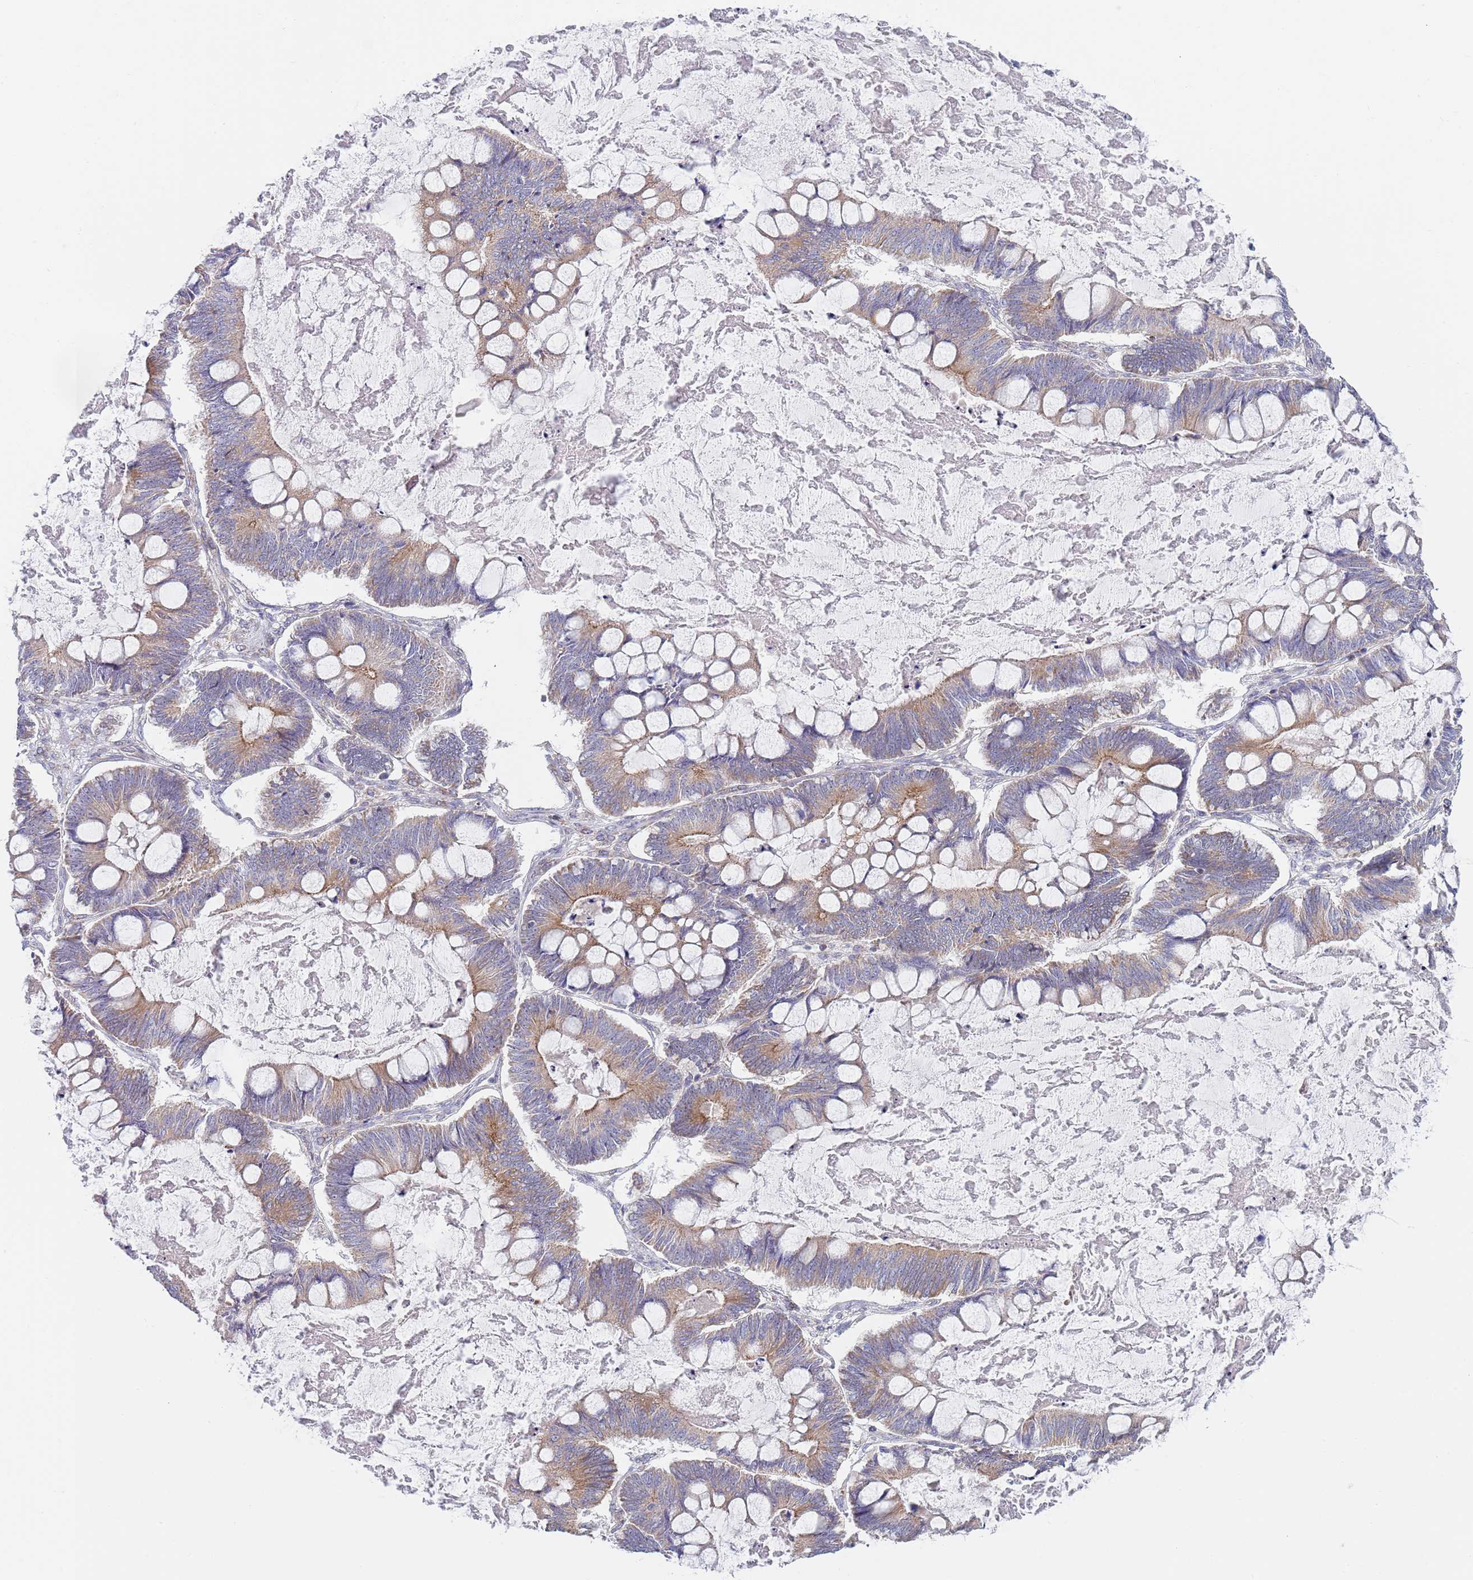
{"staining": {"intensity": "moderate", "quantity": "25%-75%", "location": "cytoplasmic/membranous"}, "tissue": "ovarian cancer", "cell_type": "Tumor cells", "image_type": "cancer", "snomed": [{"axis": "morphology", "description": "Cystadenocarcinoma, mucinous, NOS"}, {"axis": "topography", "description": "Ovary"}], "caption": "Moderate cytoplasmic/membranous protein positivity is appreciated in approximately 25%-75% of tumor cells in mucinous cystadenocarcinoma (ovarian).", "gene": "PWWP3A", "patient": {"sex": "female", "age": 61}}